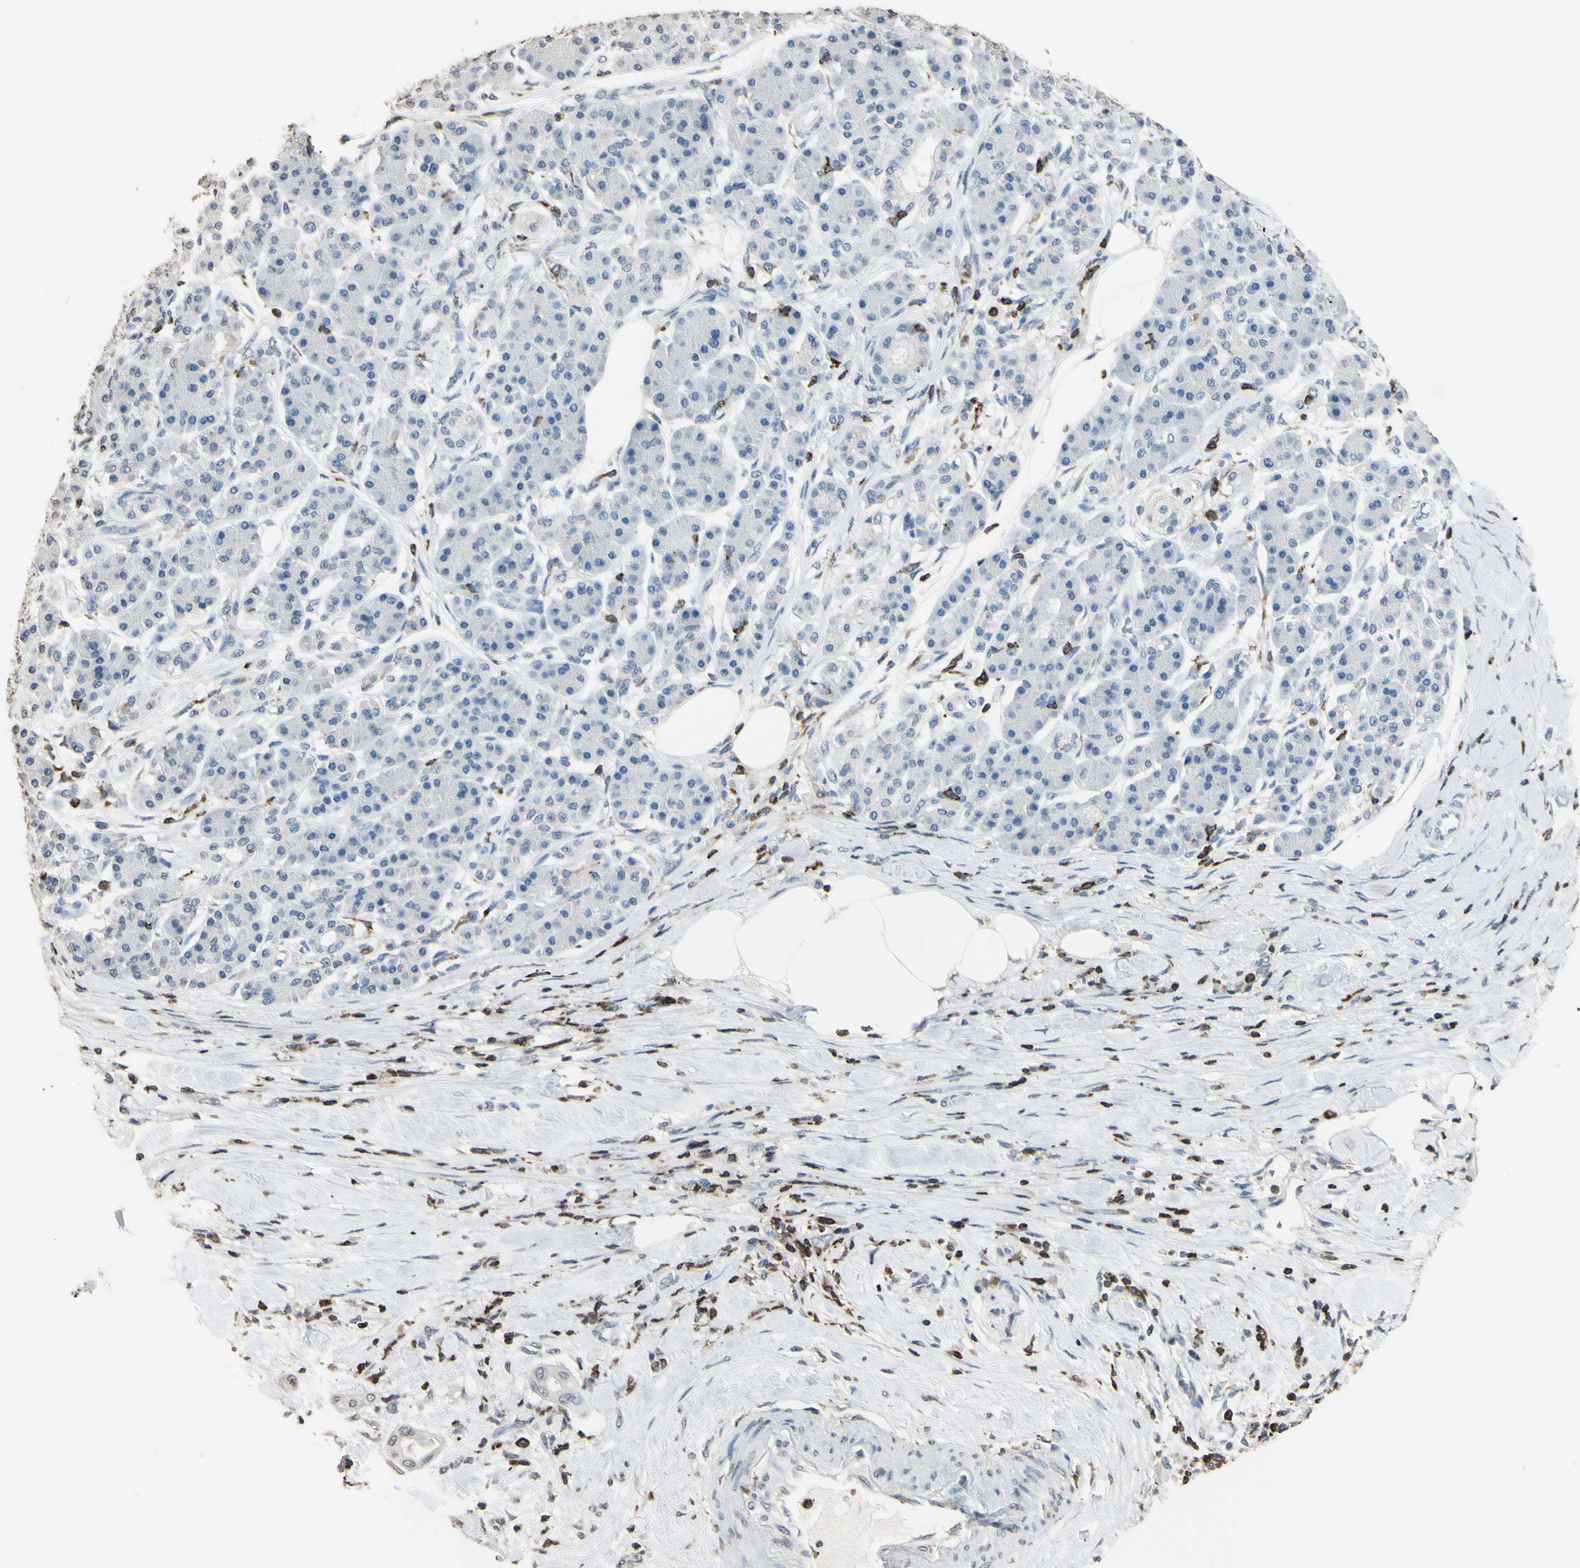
{"staining": {"intensity": "negative", "quantity": "none", "location": "none"}, "tissue": "pancreatic cancer", "cell_type": "Tumor cells", "image_type": "cancer", "snomed": [{"axis": "morphology", "description": "Adenocarcinoma, NOS"}, {"axis": "morphology", "description": "Adenocarcinoma, metastatic, NOS"}, {"axis": "topography", "description": "Lymph node"}, {"axis": "topography", "description": "Pancreas"}, {"axis": "topography", "description": "Duodenum"}], "caption": "Immunohistochemical staining of human pancreatic cancer (adenocarcinoma) demonstrates no significant expression in tumor cells. (DAB (3,3'-diaminobenzidine) IHC, high magnification).", "gene": "PSTPIP1", "patient": {"sex": "female", "age": 64}}